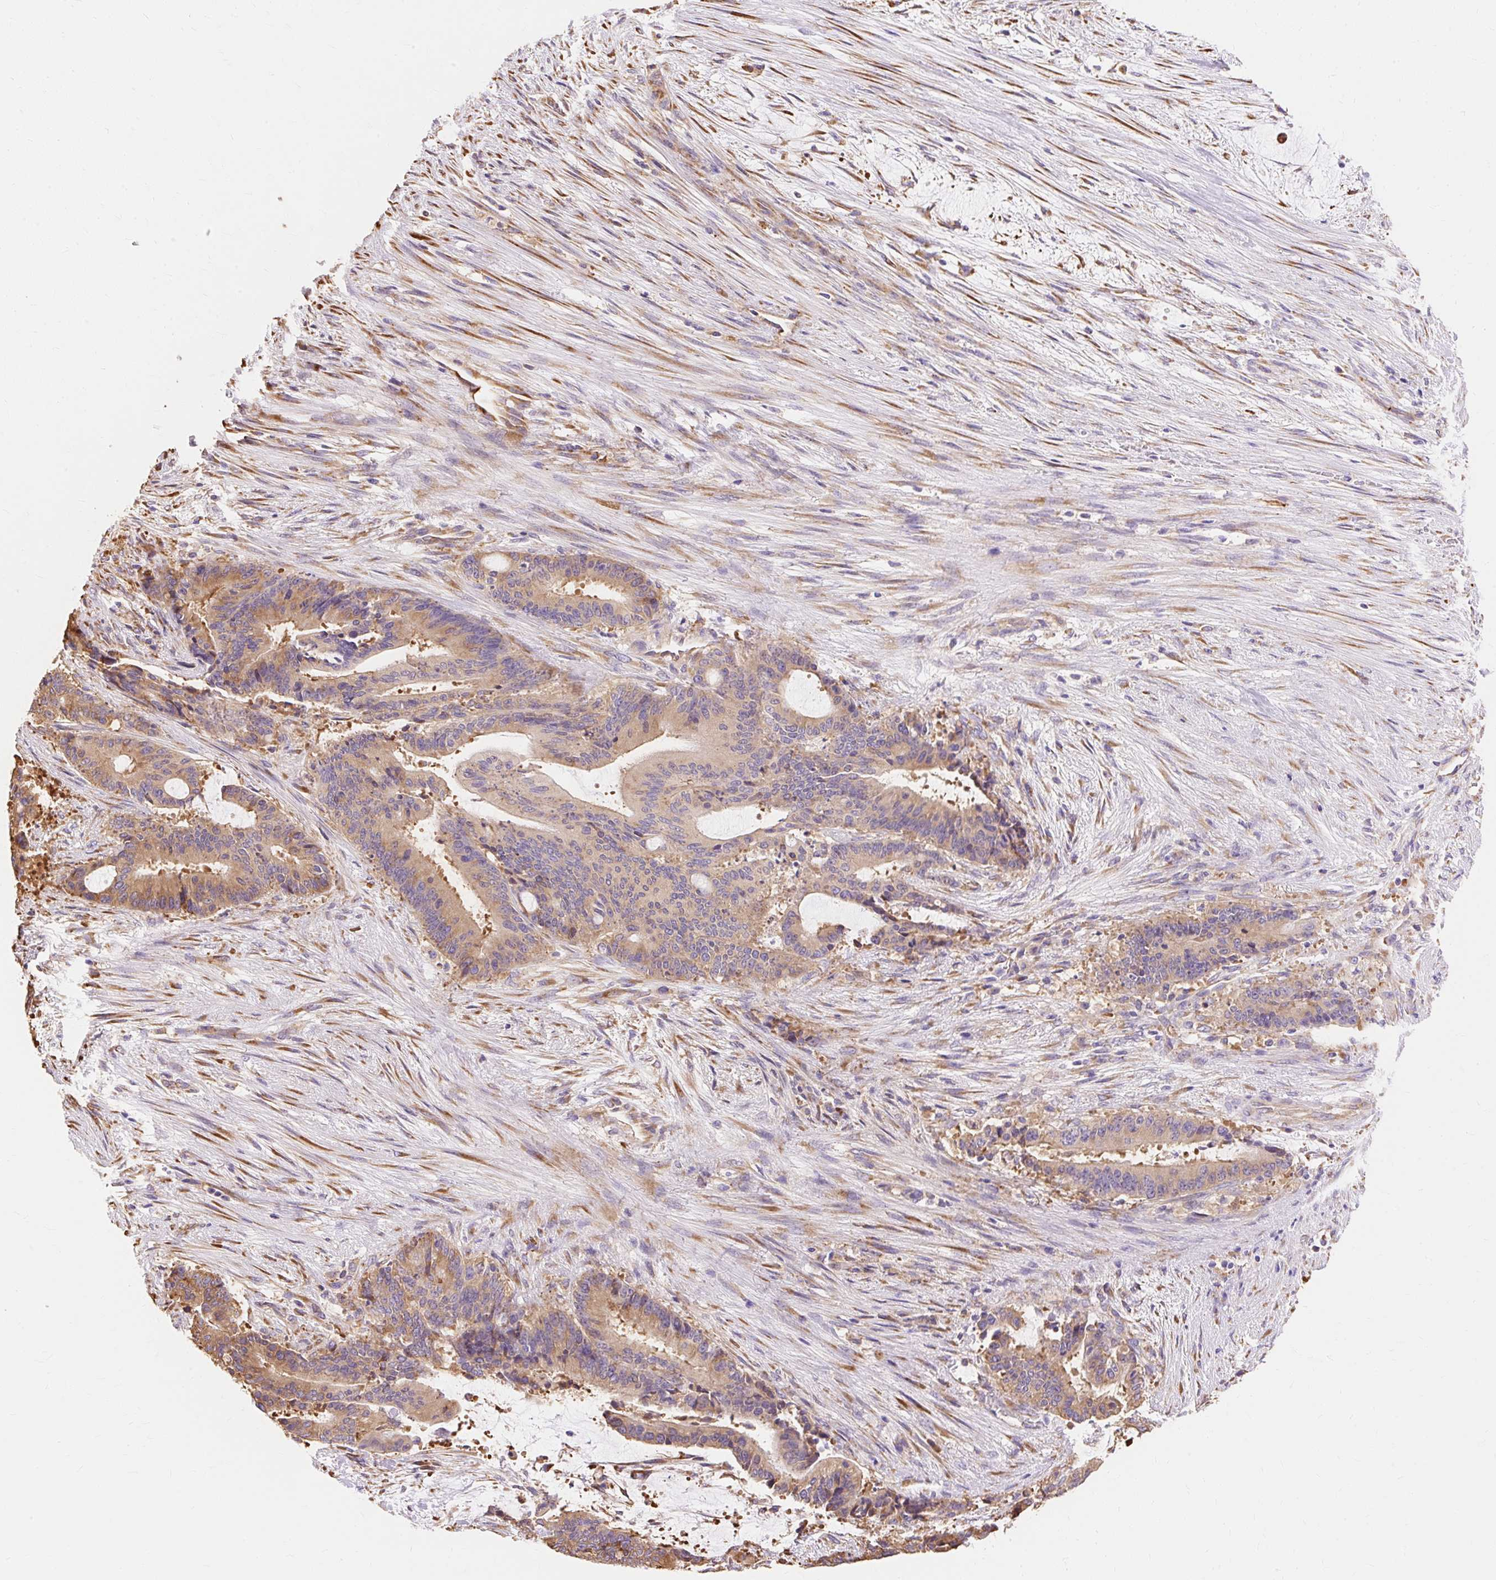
{"staining": {"intensity": "weak", "quantity": ">75%", "location": "cytoplasmic/membranous"}, "tissue": "liver cancer", "cell_type": "Tumor cells", "image_type": "cancer", "snomed": [{"axis": "morphology", "description": "Normal tissue, NOS"}, {"axis": "morphology", "description": "Cholangiocarcinoma"}, {"axis": "topography", "description": "Liver"}, {"axis": "topography", "description": "Peripheral nerve tissue"}], "caption": "This histopathology image displays liver cancer (cholangiocarcinoma) stained with IHC to label a protein in brown. The cytoplasmic/membranous of tumor cells show weak positivity for the protein. Nuclei are counter-stained blue.", "gene": "RPS17", "patient": {"sex": "female", "age": 73}}